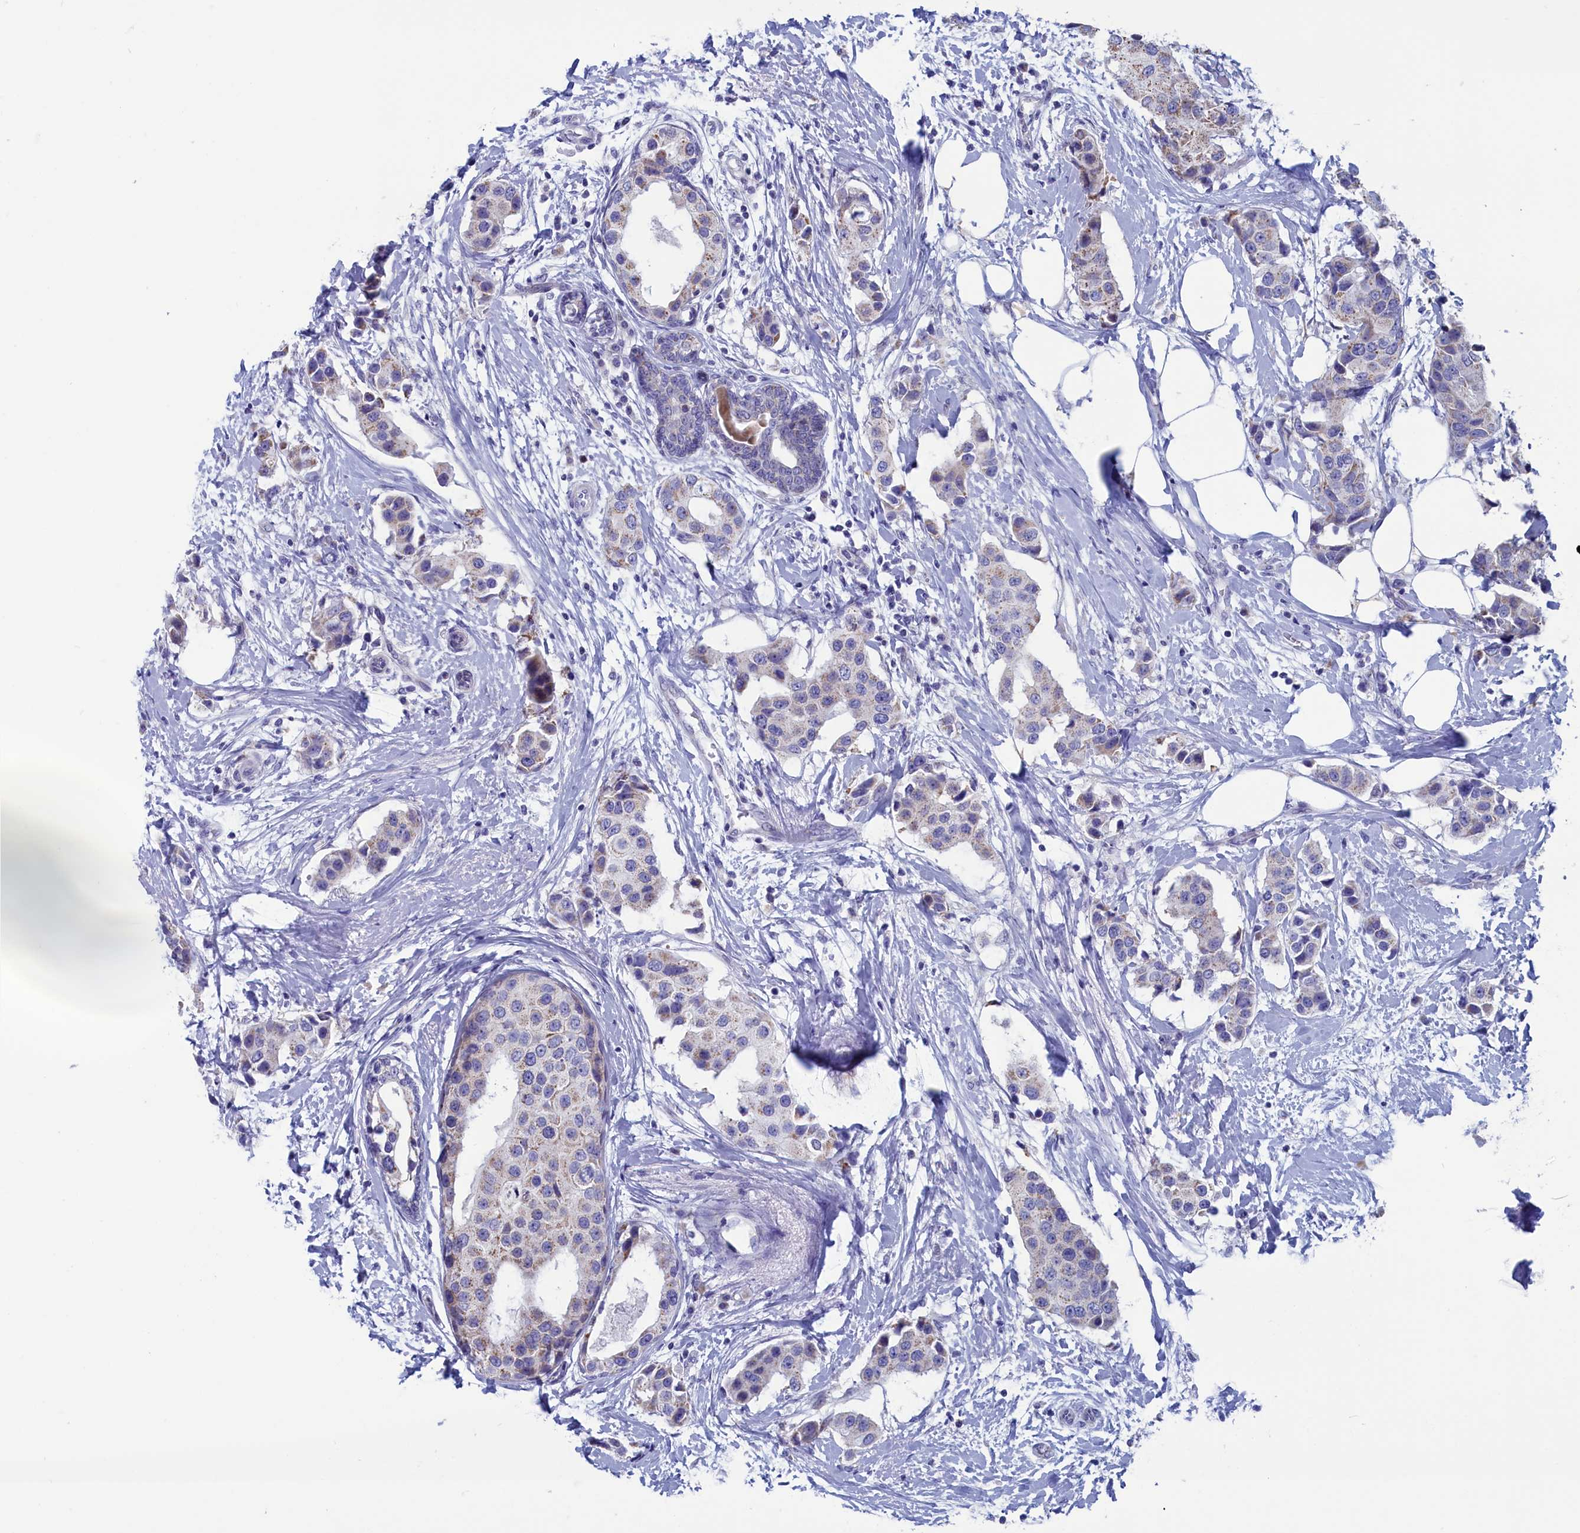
{"staining": {"intensity": "weak", "quantity": "<25%", "location": "cytoplasmic/membranous"}, "tissue": "breast cancer", "cell_type": "Tumor cells", "image_type": "cancer", "snomed": [{"axis": "morphology", "description": "Normal tissue, NOS"}, {"axis": "morphology", "description": "Duct carcinoma"}, {"axis": "topography", "description": "Breast"}], "caption": "Micrograph shows no protein expression in tumor cells of breast cancer (intraductal carcinoma) tissue.", "gene": "NIBAN3", "patient": {"sex": "female", "age": 39}}